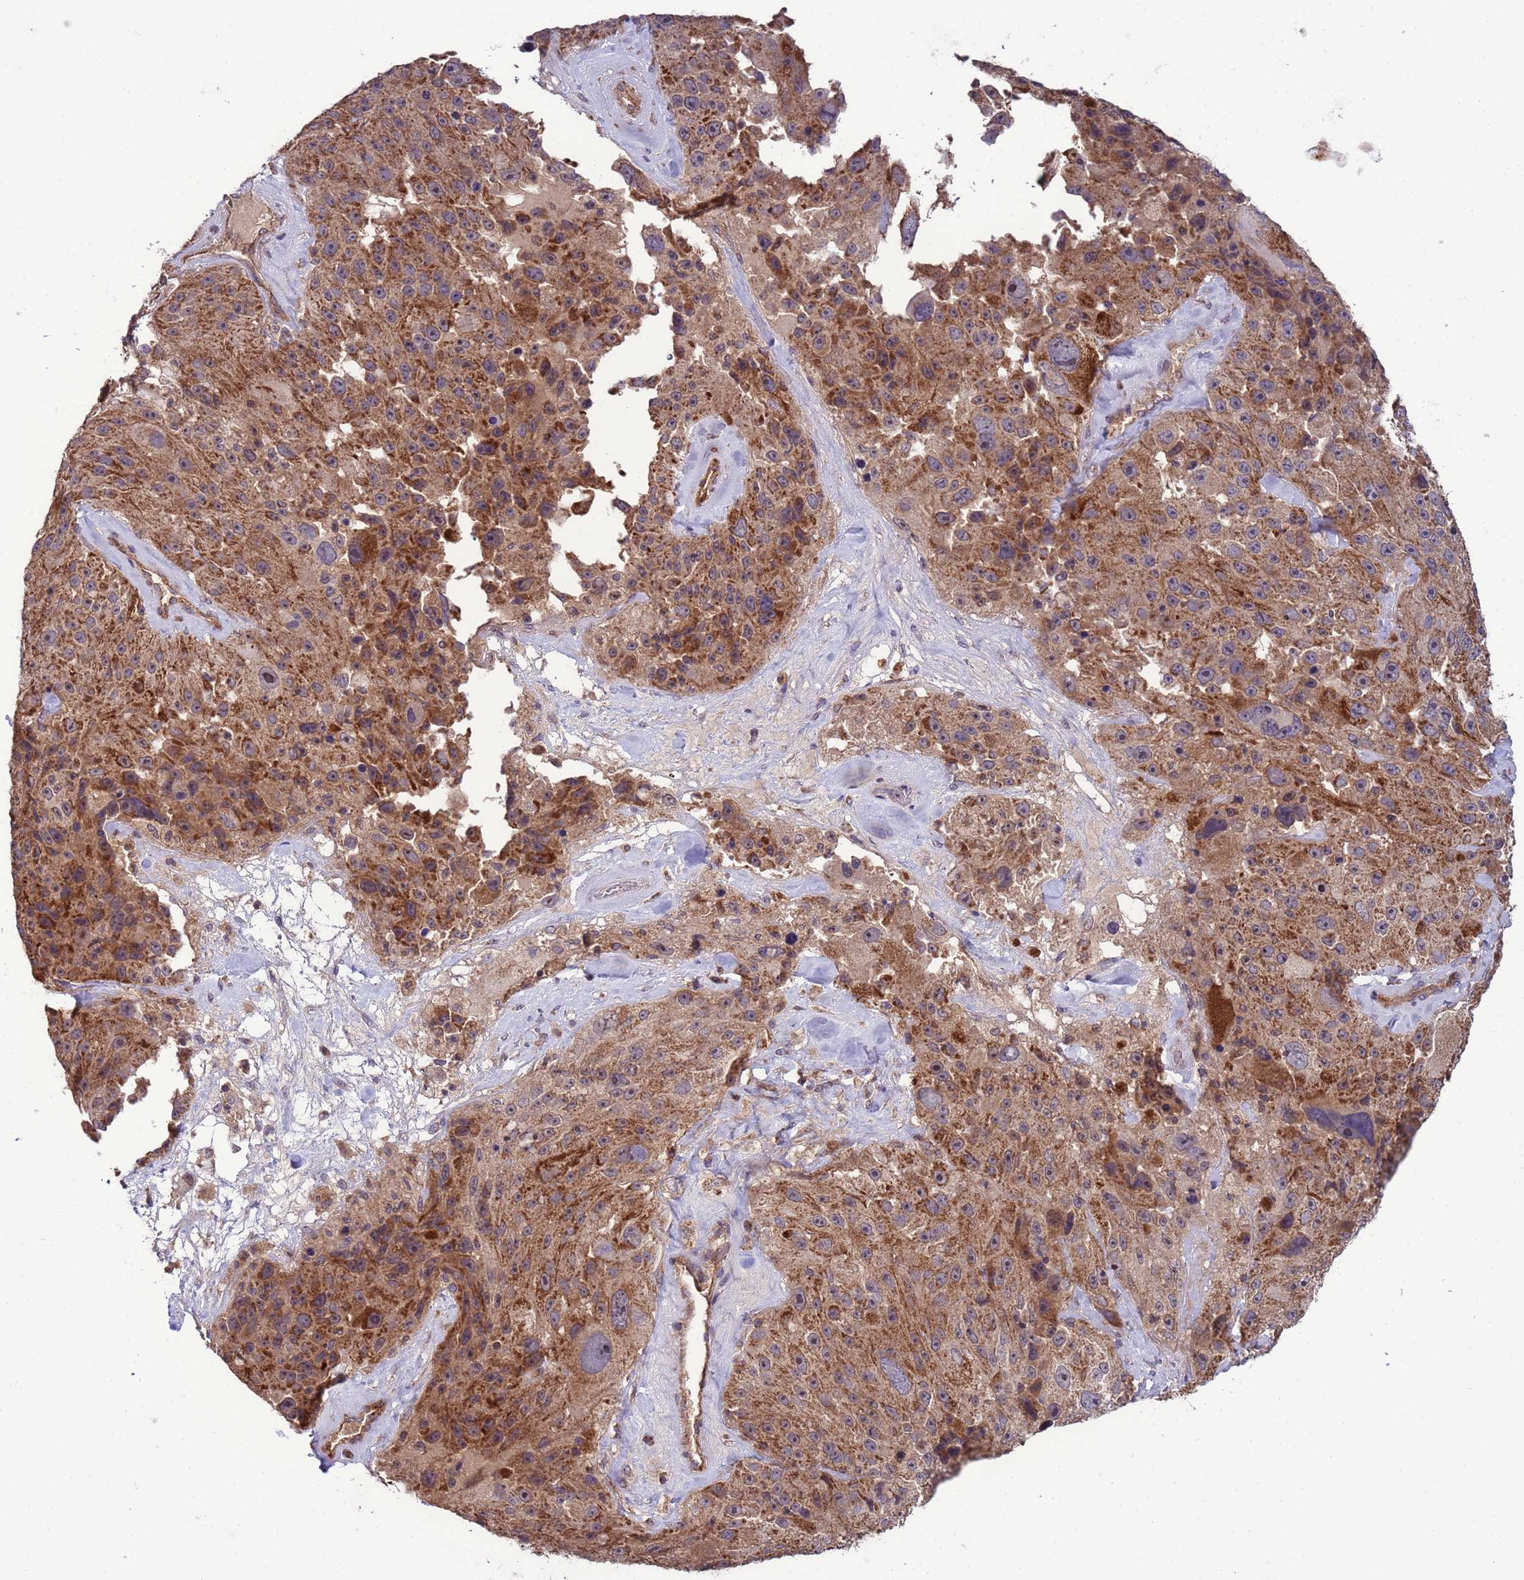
{"staining": {"intensity": "moderate", "quantity": ">75%", "location": "cytoplasmic/membranous"}, "tissue": "melanoma", "cell_type": "Tumor cells", "image_type": "cancer", "snomed": [{"axis": "morphology", "description": "Malignant melanoma, Metastatic site"}, {"axis": "topography", "description": "Lymph node"}], "caption": "Protein expression analysis of melanoma displays moderate cytoplasmic/membranous expression in approximately >75% of tumor cells. (DAB (3,3'-diaminobenzidine) IHC, brown staining for protein, blue staining for nuclei).", "gene": "ACAD8", "patient": {"sex": "male", "age": 62}}